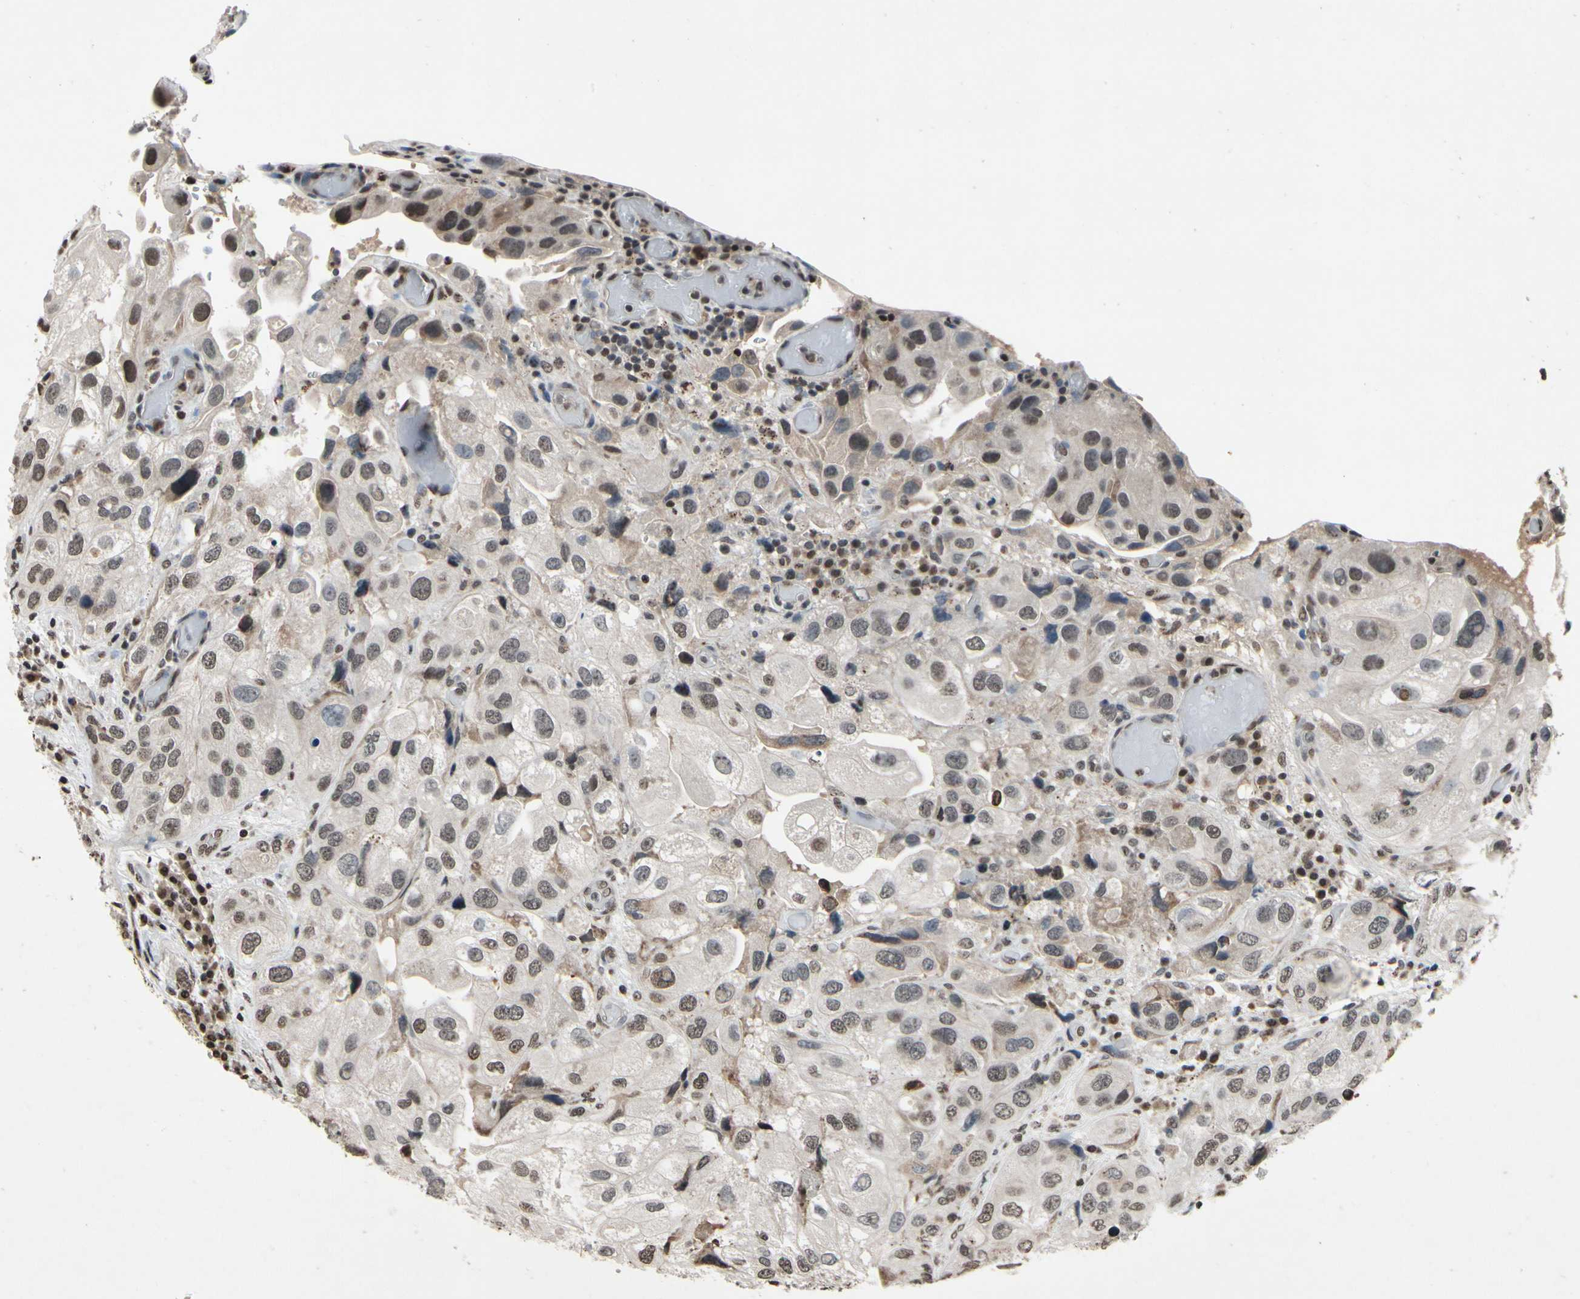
{"staining": {"intensity": "negative", "quantity": "none", "location": "none"}, "tissue": "urothelial cancer", "cell_type": "Tumor cells", "image_type": "cancer", "snomed": [{"axis": "morphology", "description": "Urothelial carcinoma, High grade"}, {"axis": "topography", "description": "Urinary bladder"}], "caption": "Urothelial carcinoma (high-grade) was stained to show a protein in brown. There is no significant positivity in tumor cells. (DAB (3,3'-diaminobenzidine) immunohistochemistry, high magnification).", "gene": "HIPK2", "patient": {"sex": "female", "age": 64}}